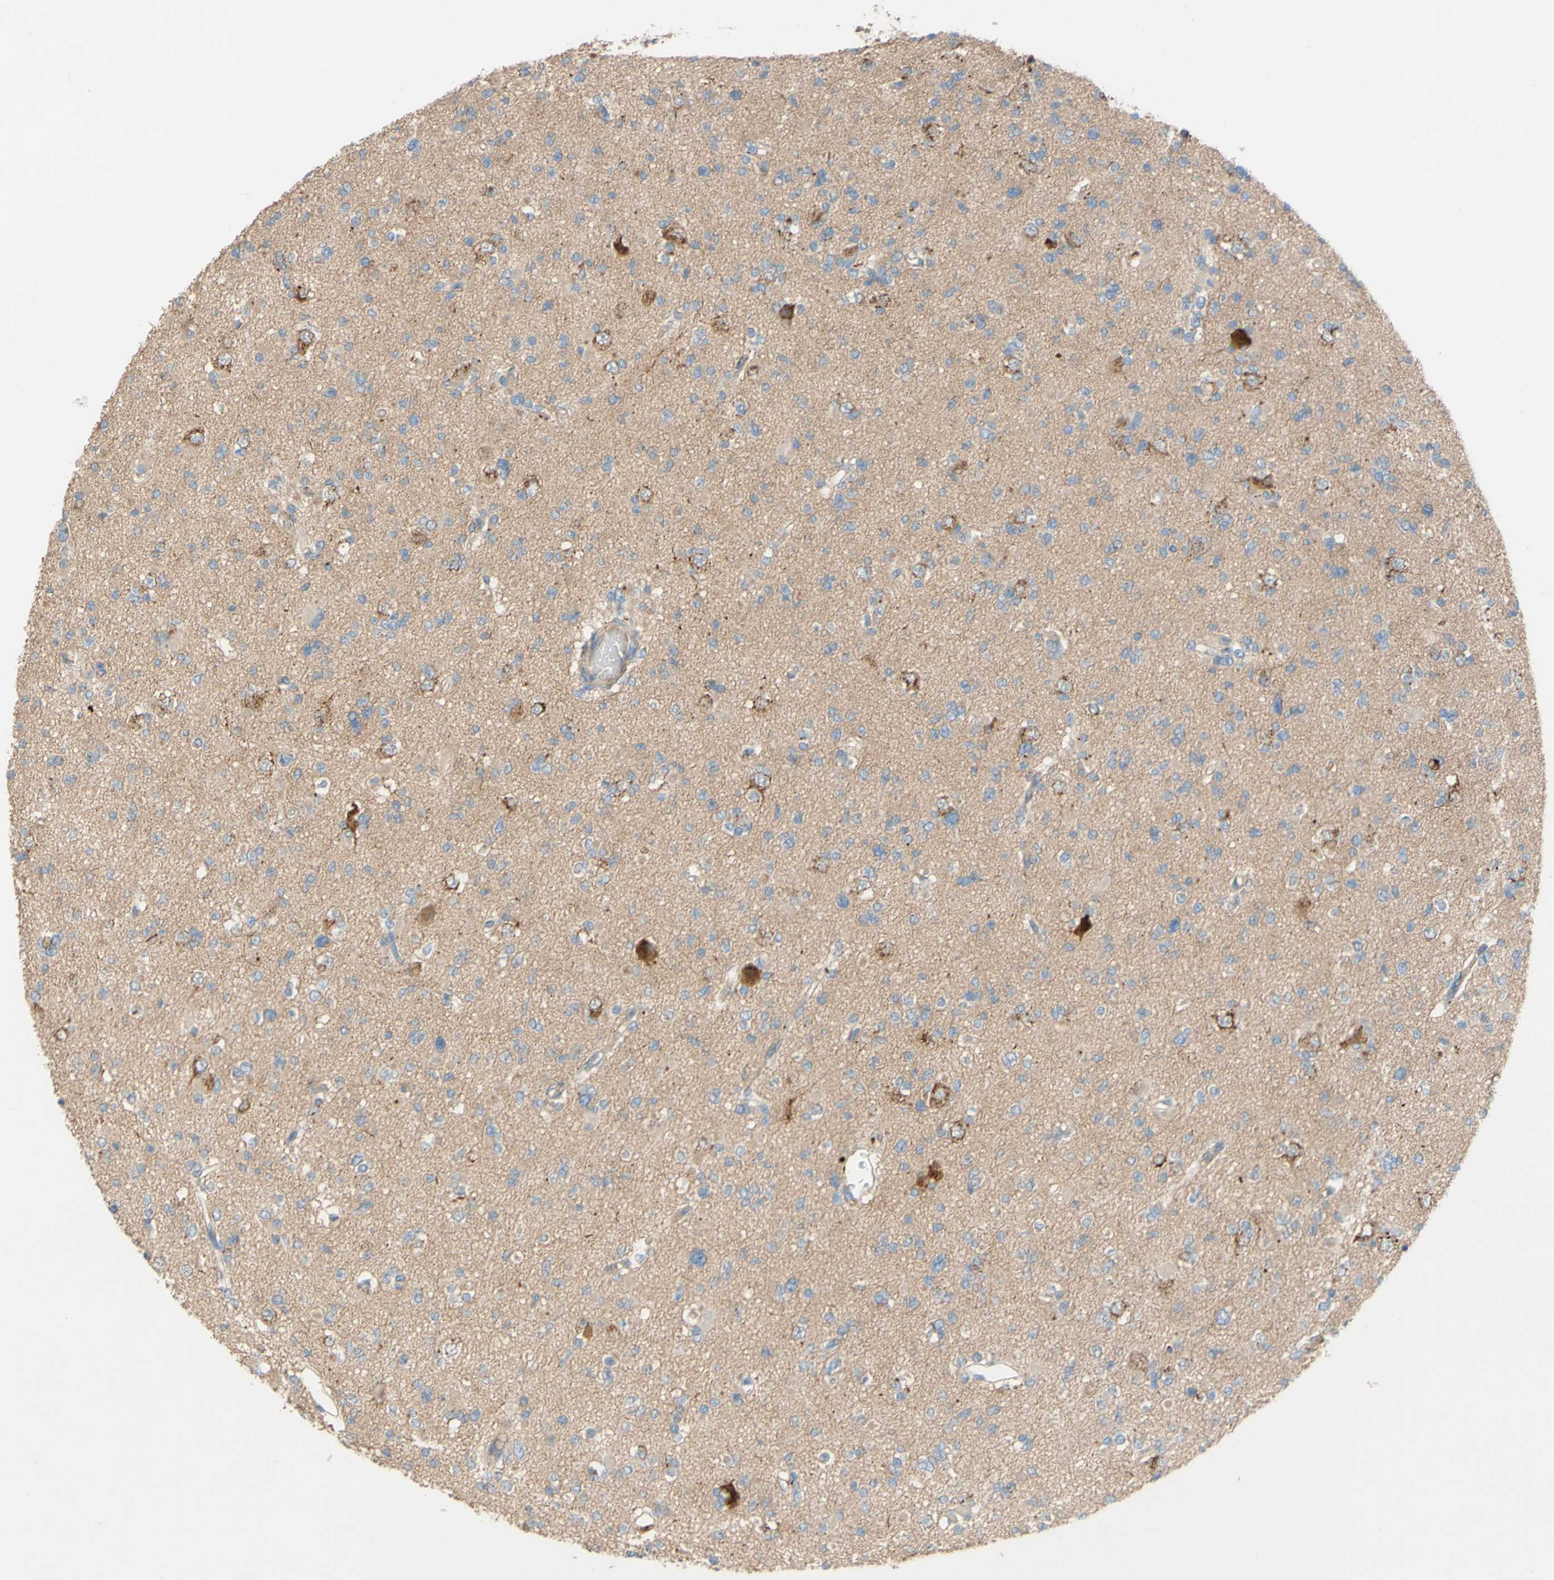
{"staining": {"intensity": "moderate", "quantity": "25%-75%", "location": "cytoplasmic/membranous"}, "tissue": "glioma", "cell_type": "Tumor cells", "image_type": "cancer", "snomed": [{"axis": "morphology", "description": "Glioma, malignant, Low grade"}, {"axis": "topography", "description": "Brain"}], "caption": "Immunohistochemical staining of glioma demonstrates medium levels of moderate cytoplasmic/membranous protein positivity in approximately 25%-75% of tumor cells.", "gene": "DKK3", "patient": {"sex": "female", "age": 22}}